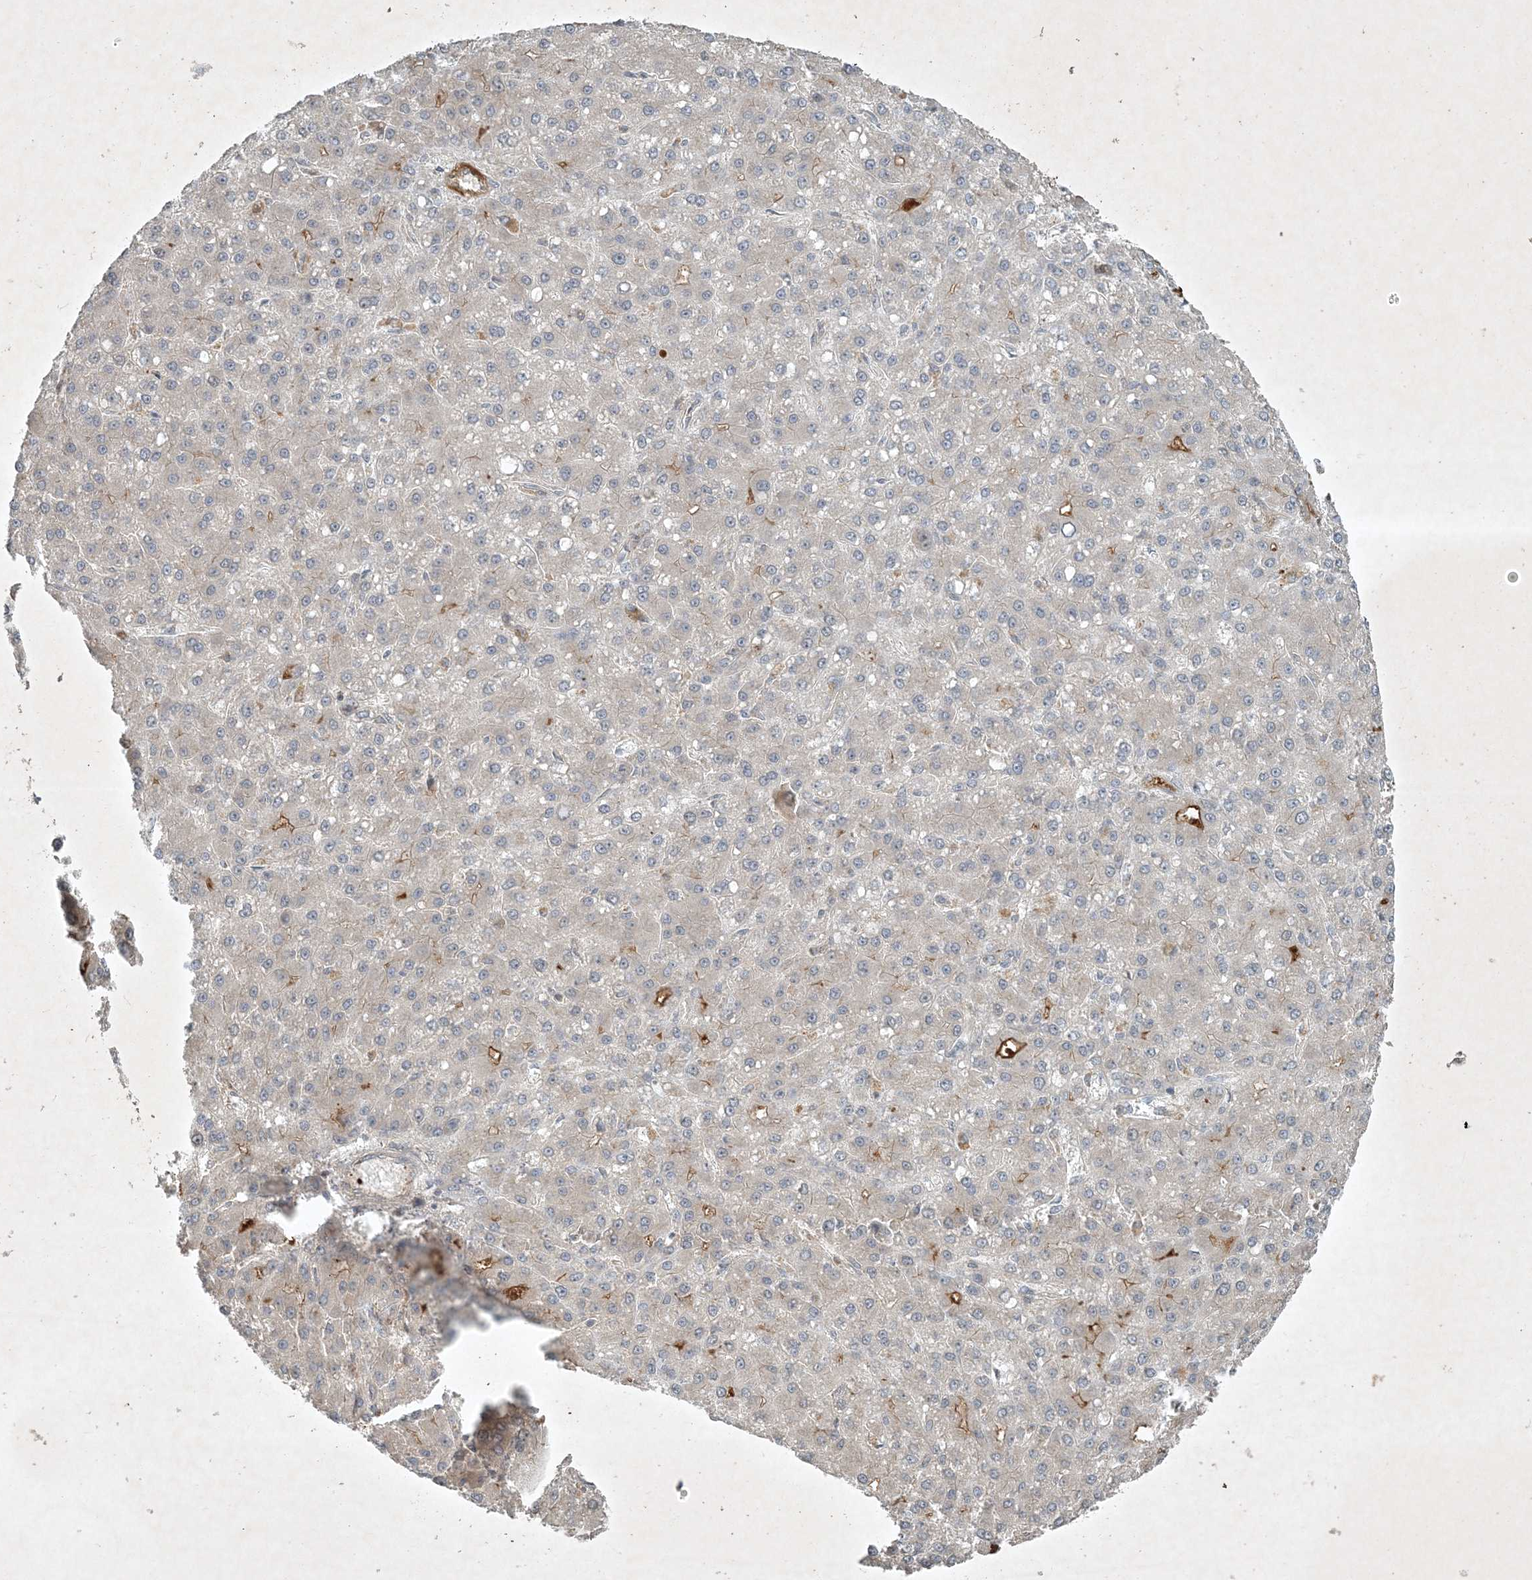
{"staining": {"intensity": "moderate", "quantity": "<25%", "location": "cytoplasmic/membranous"}, "tissue": "liver cancer", "cell_type": "Tumor cells", "image_type": "cancer", "snomed": [{"axis": "morphology", "description": "Carcinoma, Hepatocellular, NOS"}, {"axis": "topography", "description": "Liver"}], "caption": "Immunohistochemistry (IHC) histopathology image of liver hepatocellular carcinoma stained for a protein (brown), which shows low levels of moderate cytoplasmic/membranous expression in approximately <25% of tumor cells.", "gene": "TNFAIP6", "patient": {"sex": "male", "age": 67}}